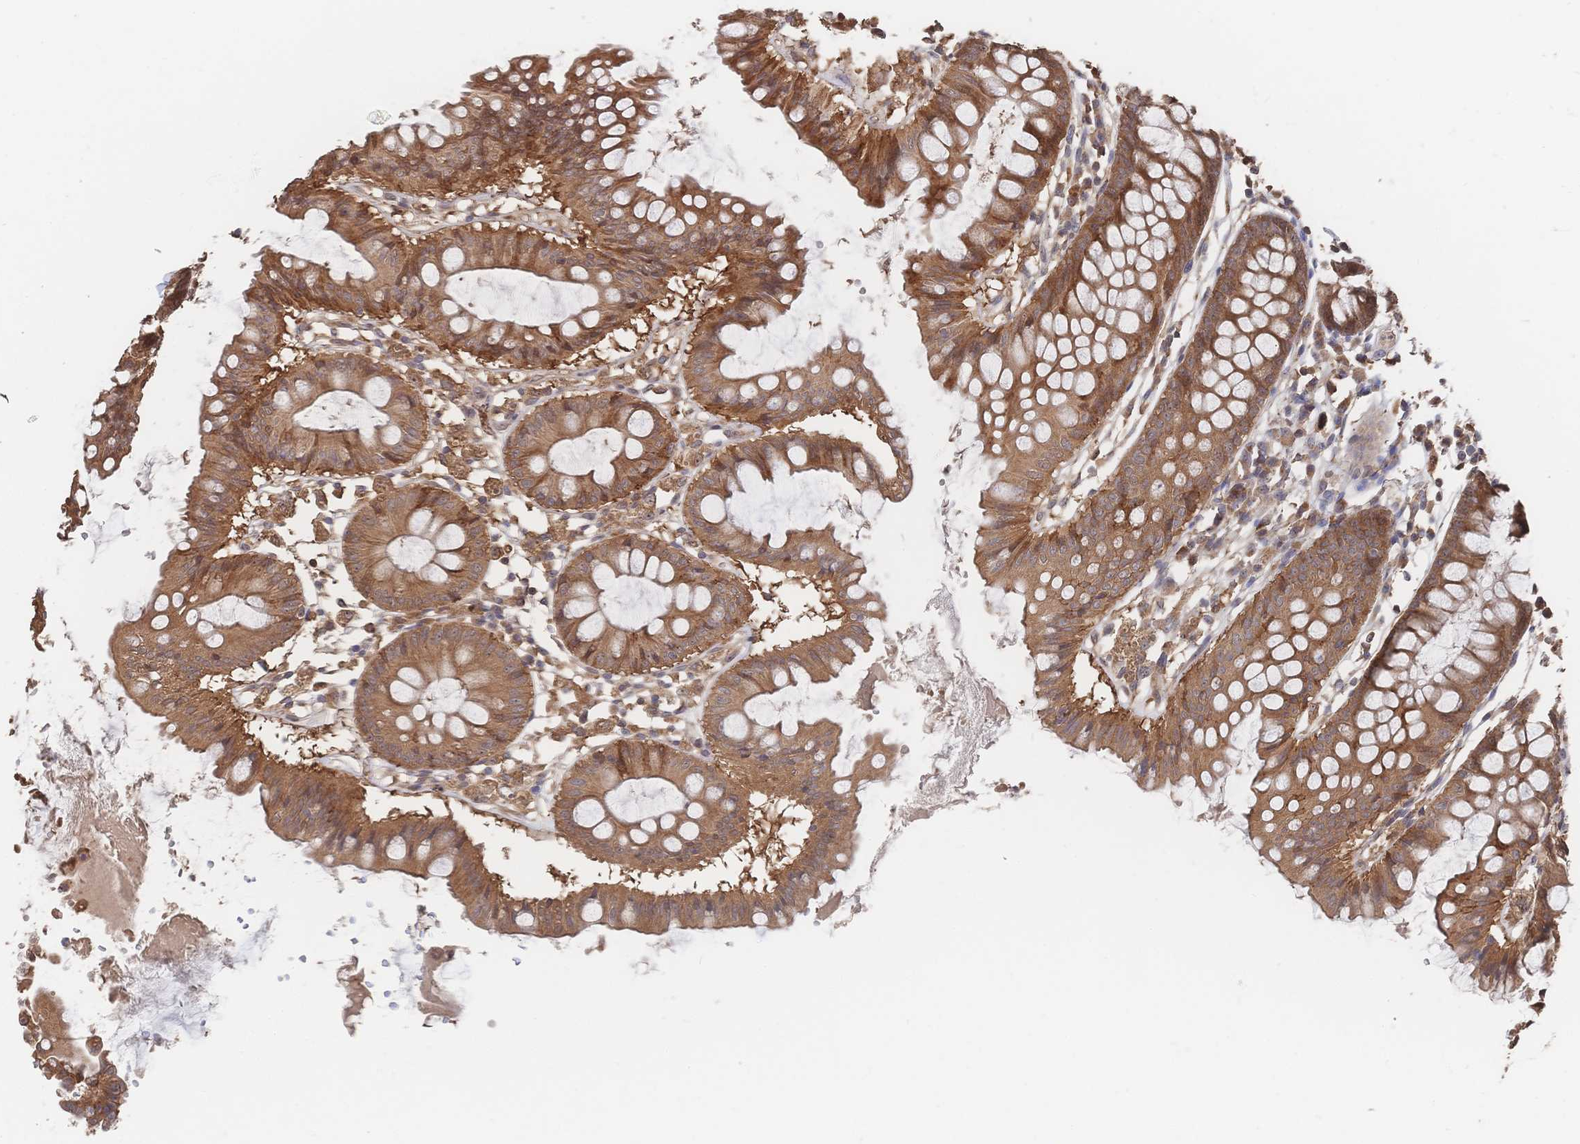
{"staining": {"intensity": "weak", "quantity": ">75%", "location": "cytoplasmic/membranous"}, "tissue": "colon", "cell_type": "Endothelial cells", "image_type": "normal", "snomed": [{"axis": "morphology", "description": "Normal tissue, NOS"}, {"axis": "topography", "description": "Colon"}], "caption": "Immunohistochemical staining of benign human colon reveals low levels of weak cytoplasmic/membranous expression in about >75% of endothelial cells. (brown staining indicates protein expression, while blue staining denotes nuclei).", "gene": "DNAJA4", "patient": {"sex": "female", "age": 84}}